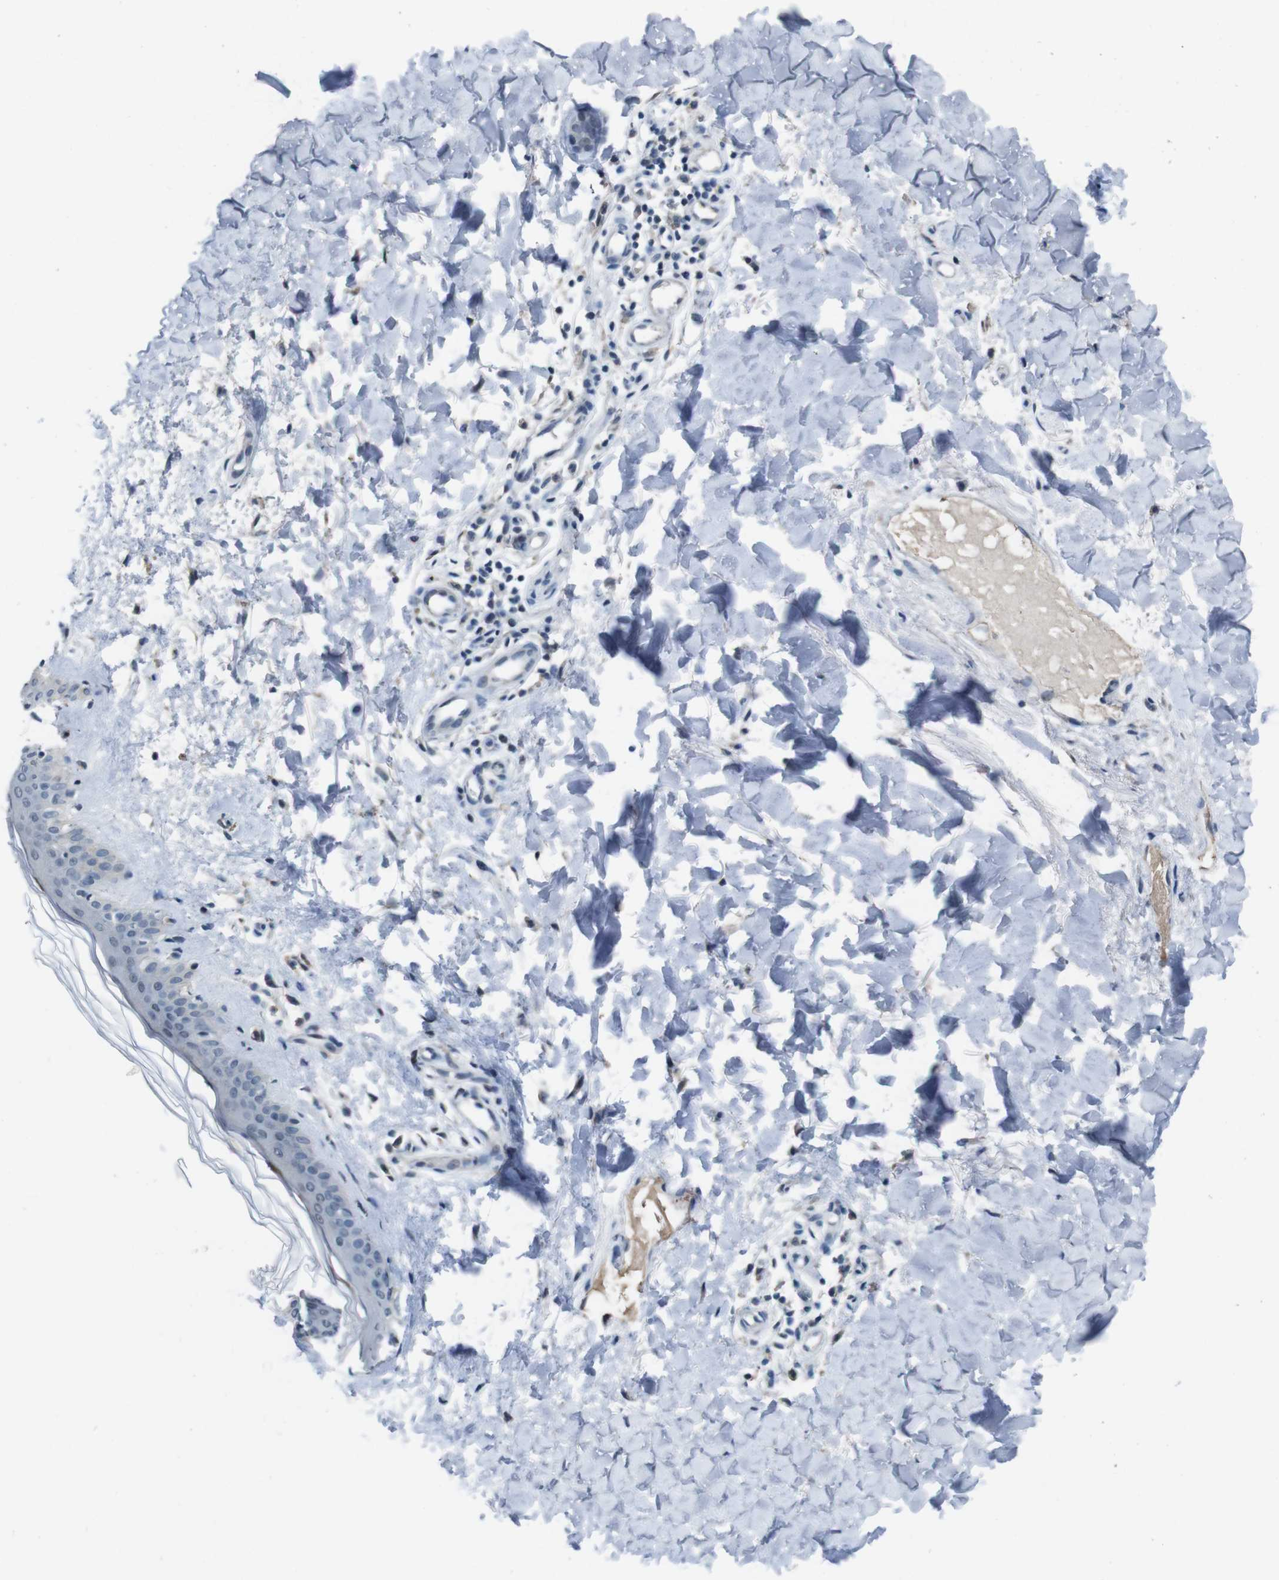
{"staining": {"intensity": "negative", "quantity": "none", "location": "none"}, "tissue": "skin", "cell_type": "Fibroblasts", "image_type": "normal", "snomed": [{"axis": "morphology", "description": "Normal tissue, NOS"}, {"axis": "topography", "description": "Skin"}], "caption": "A micrograph of human skin is negative for staining in fibroblasts. (DAB (3,3'-diaminobenzidine) immunohistochemistry with hematoxylin counter stain).", "gene": "CDHR2", "patient": {"sex": "female", "age": 41}}